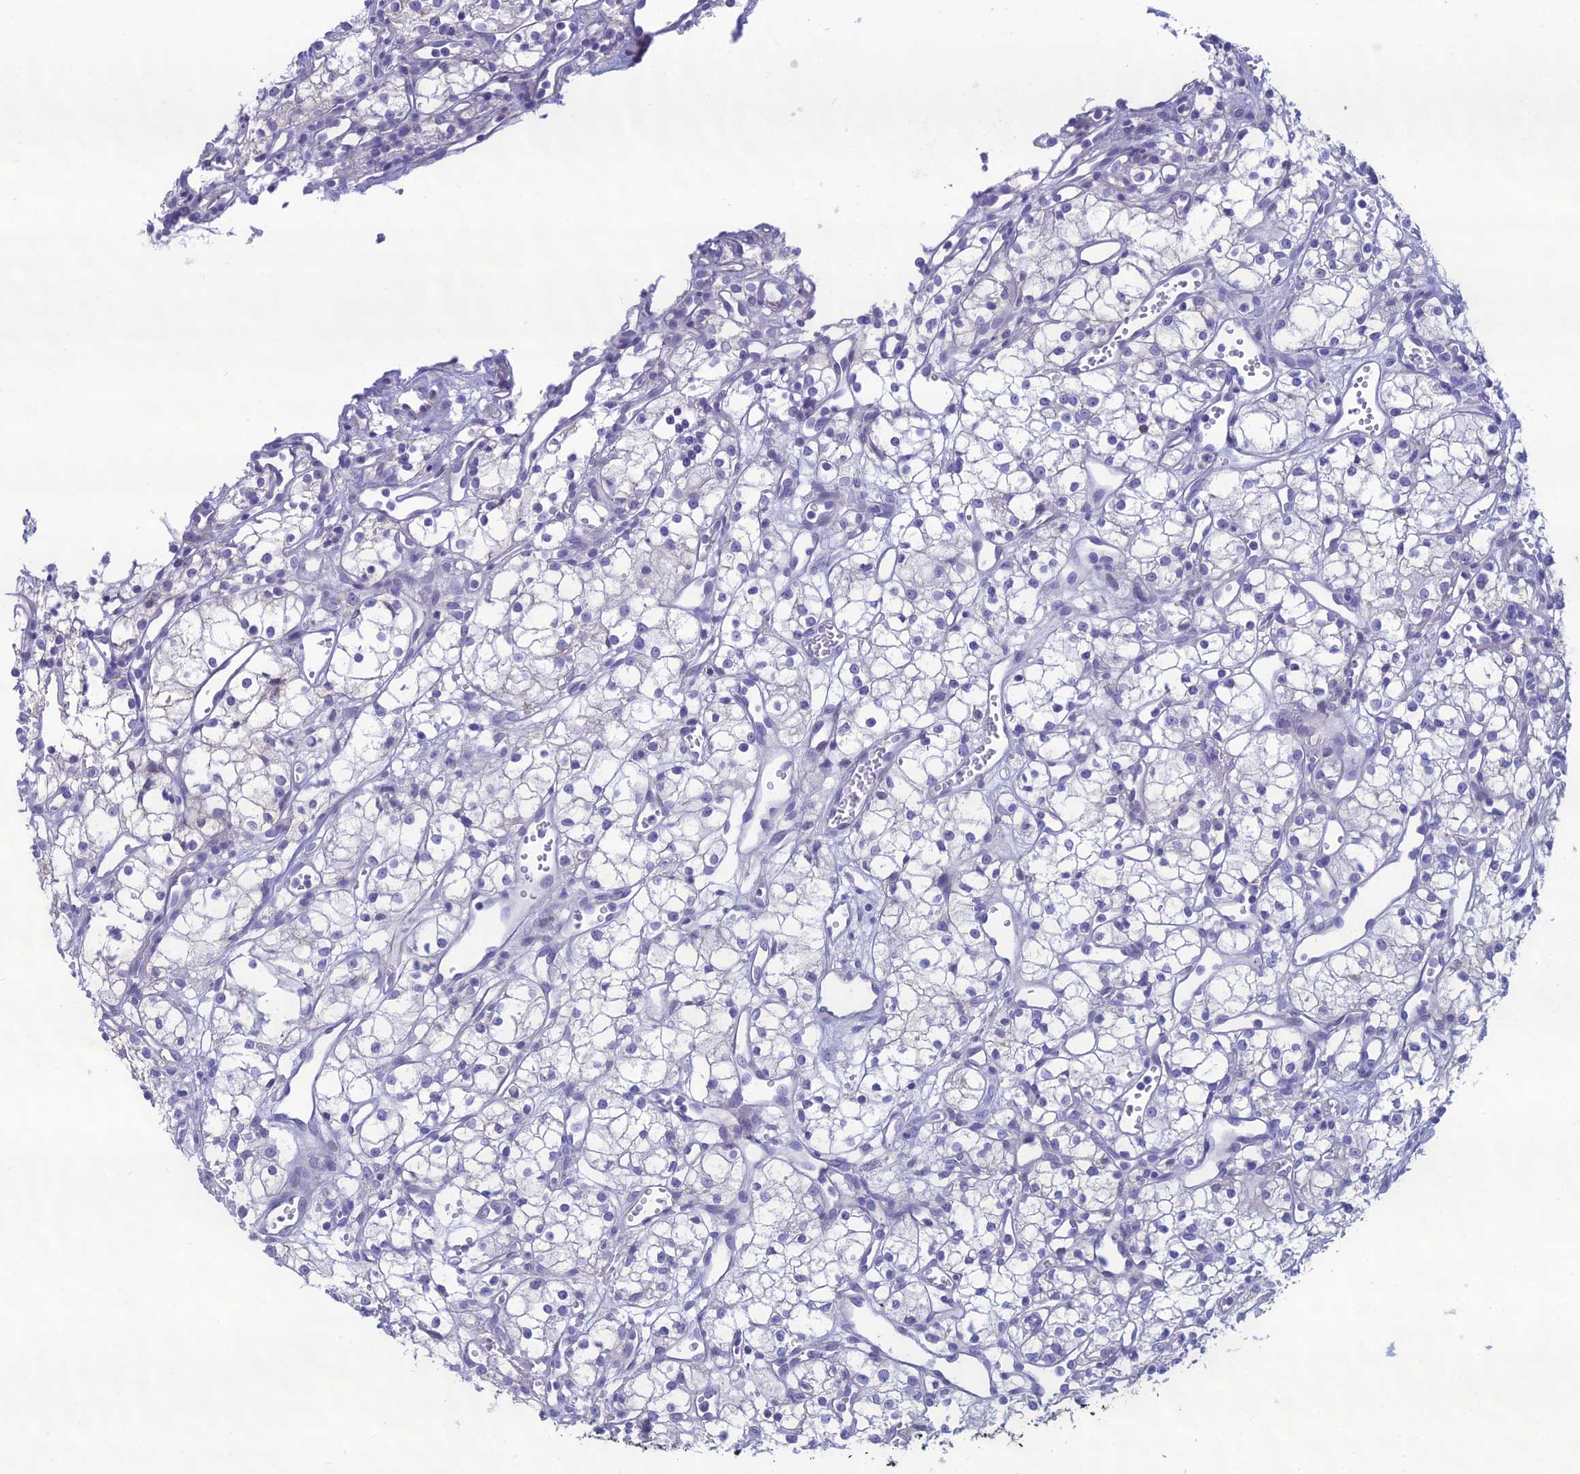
{"staining": {"intensity": "negative", "quantity": "none", "location": "none"}, "tissue": "renal cancer", "cell_type": "Tumor cells", "image_type": "cancer", "snomed": [{"axis": "morphology", "description": "Adenocarcinoma, NOS"}, {"axis": "topography", "description": "Kidney"}], "caption": "This is an immunohistochemistry histopathology image of adenocarcinoma (renal). There is no positivity in tumor cells.", "gene": "CRB2", "patient": {"sex": "male", "age": 59}}